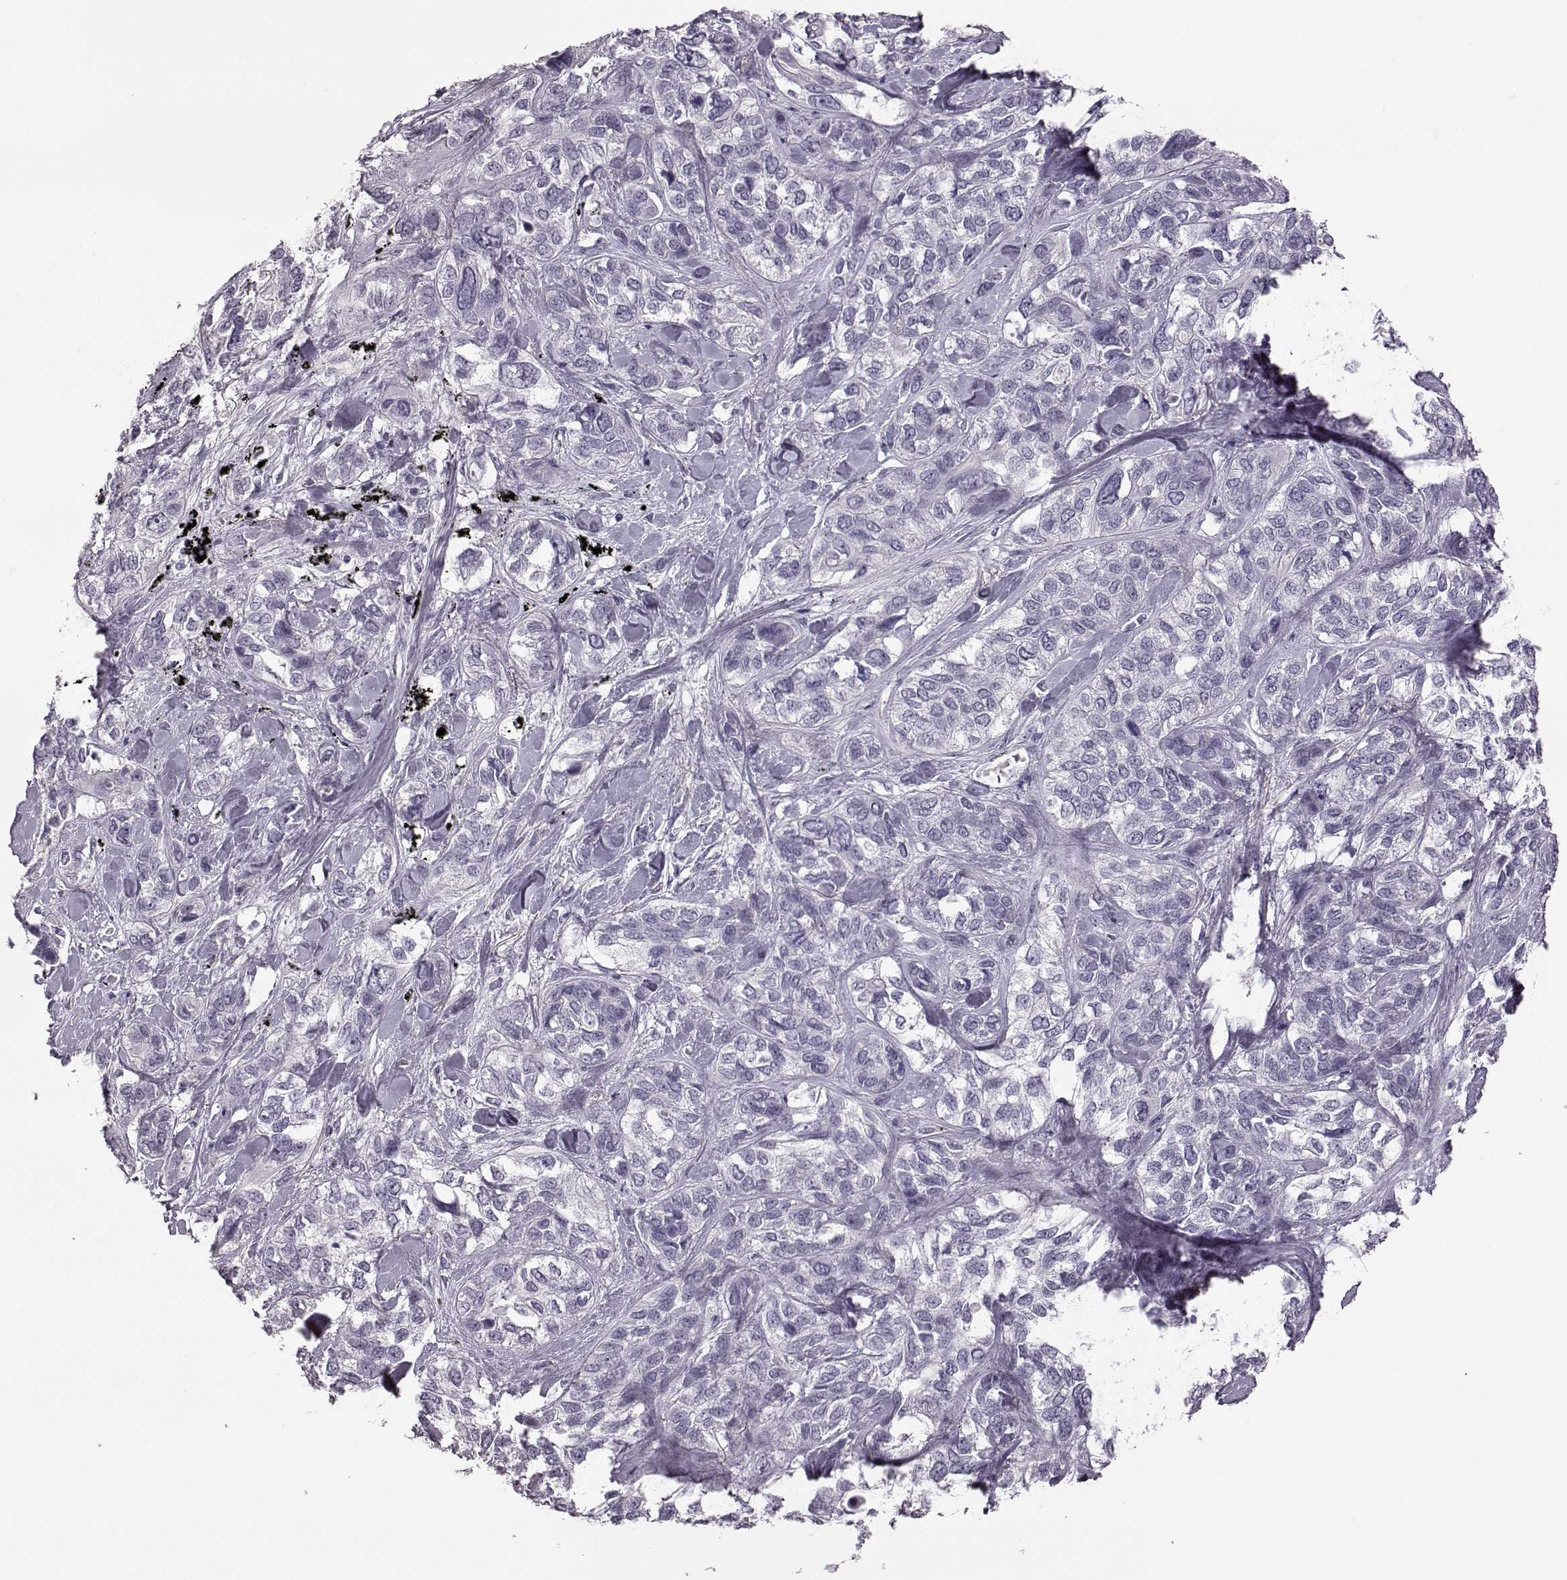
{"staining": {"intensity": "negative", "quantity": "none", "location": "none"}, "tissue": "lung cancer", "cell_type": "Tumor cells", "image_type": "cancer", "snomed": [{"axis": "morphology", "description": "Squamous cell carcinoma, NOS"}, {"axis": "topography", "description": "Lung"}], "caption": "Immunohistochemistry micrograph of lung cancer stained for a protein (brown), which exhibits no staining in tumor cells.", "gene": "ZNF433", "patient": {"sex": "female", "age": 70}}